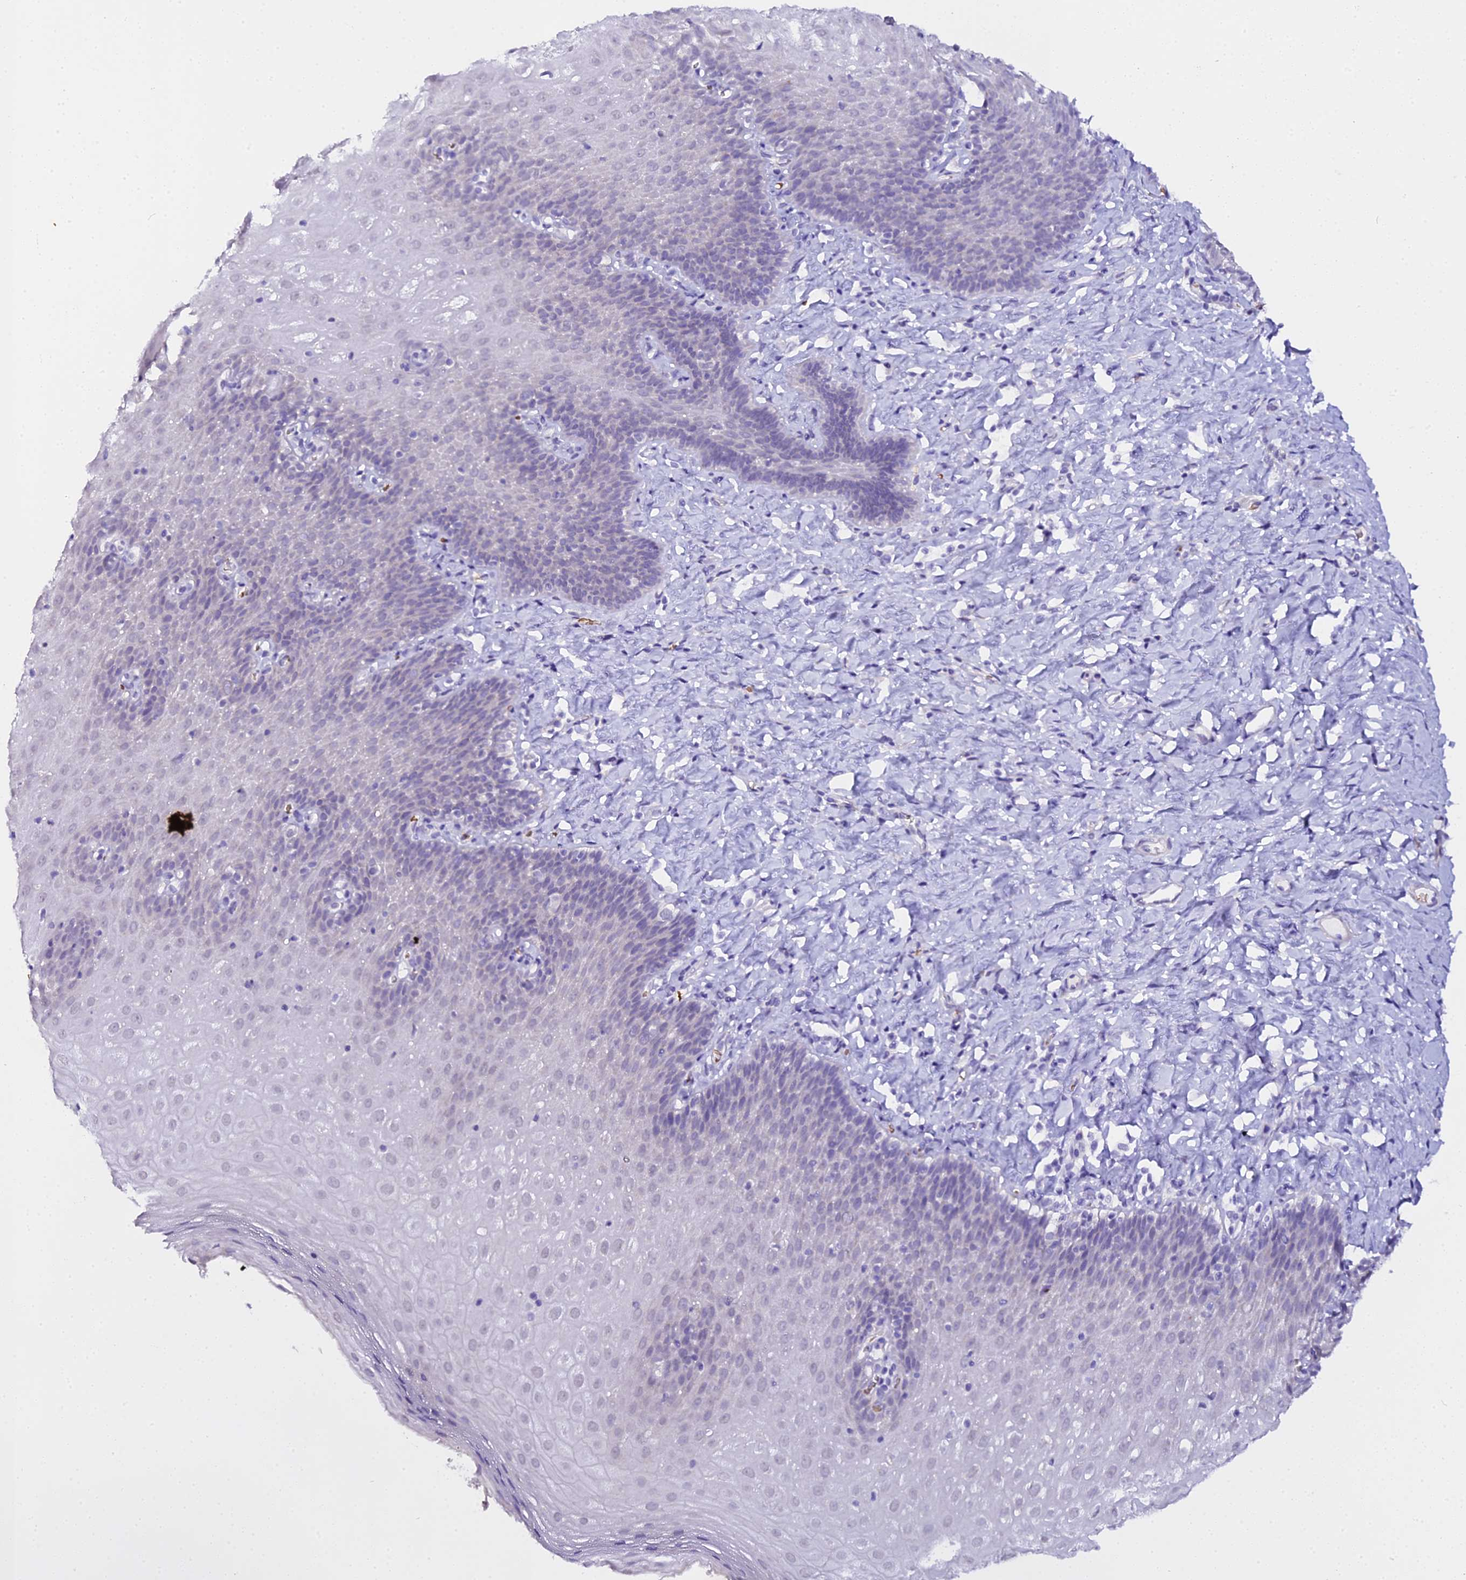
{"staining": {"intensity": "negative", "quantity": "none", "location": "none"}, "tissue": "esophagus", "cell_type": "Squamous epithelial cells", "image_type": "normal", "snomed": [{"axis": "morphology", "description": "Normal tissue, NOS"}, {"axis": "topography", "description": "Esophagus"}], "caption": "Protein analysis of normal esophagus displays no significant staining in squamous epithelial cells. (DAB immunohistochemistry visualized using brightfield microscopy, high magnification).", "gene": "CFAP45", "patient": {"sex": "female", "age": 61}}